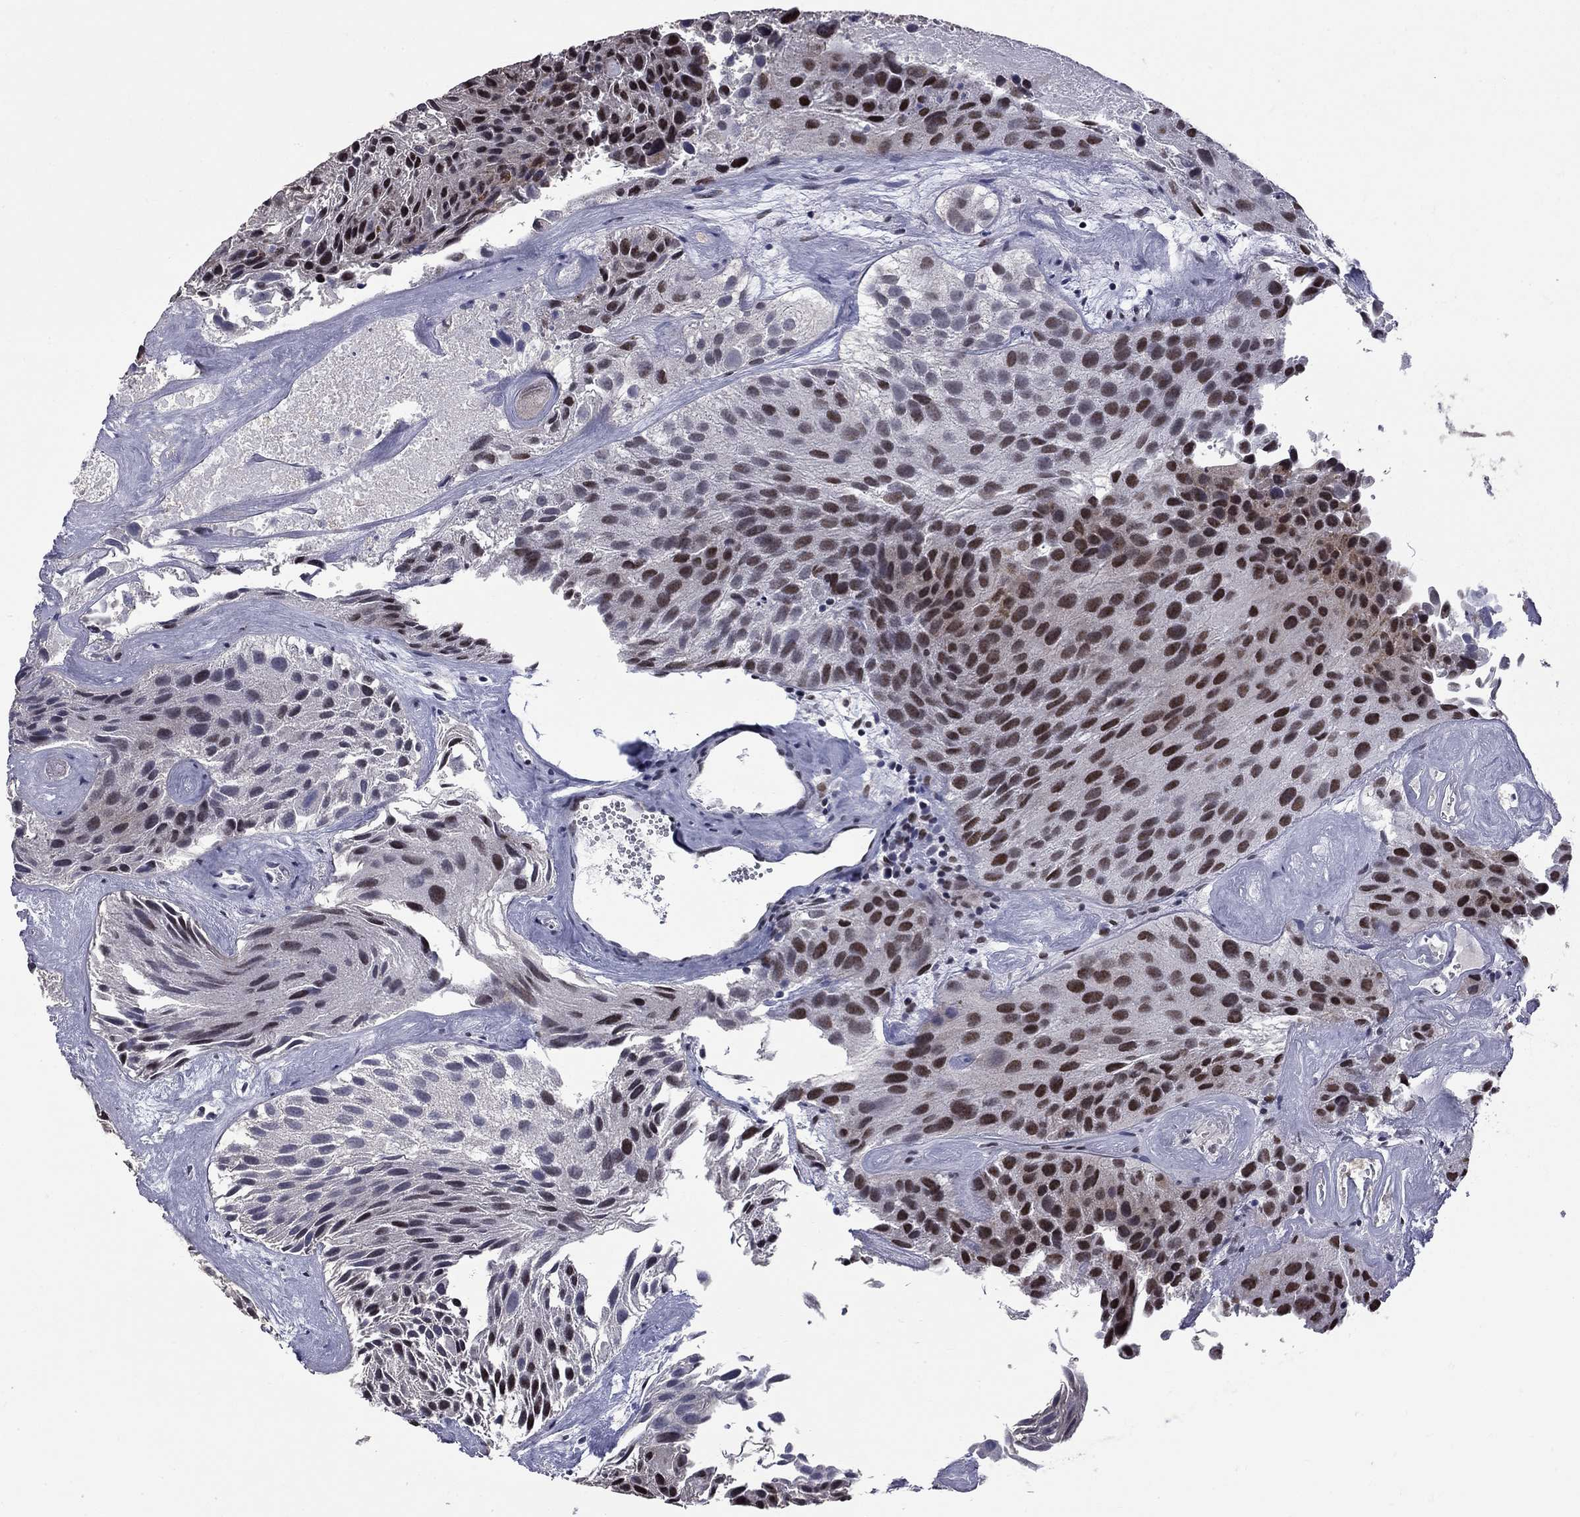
{"staining": {"intensity": "strong", "quantity": "25%-75%", "location": "nuclear"}, "tissue": "urothelial cancer", "cell_type": "Tumor cells", "image_type": "cancer", "snomed": [{"axis": "morphology", "description": "Urothelial carcinoma, Low grade"}, {"axis": "topography", "description": "Urinary bladder"}], "caption": "There is high levels of strong nuclear staining in tumor cells of urothelial cancer, as demonstrated by immunohistochemical staining (brown color).", "gene": "ZNF154", "patient": {"sex": "female", "age": 87}}